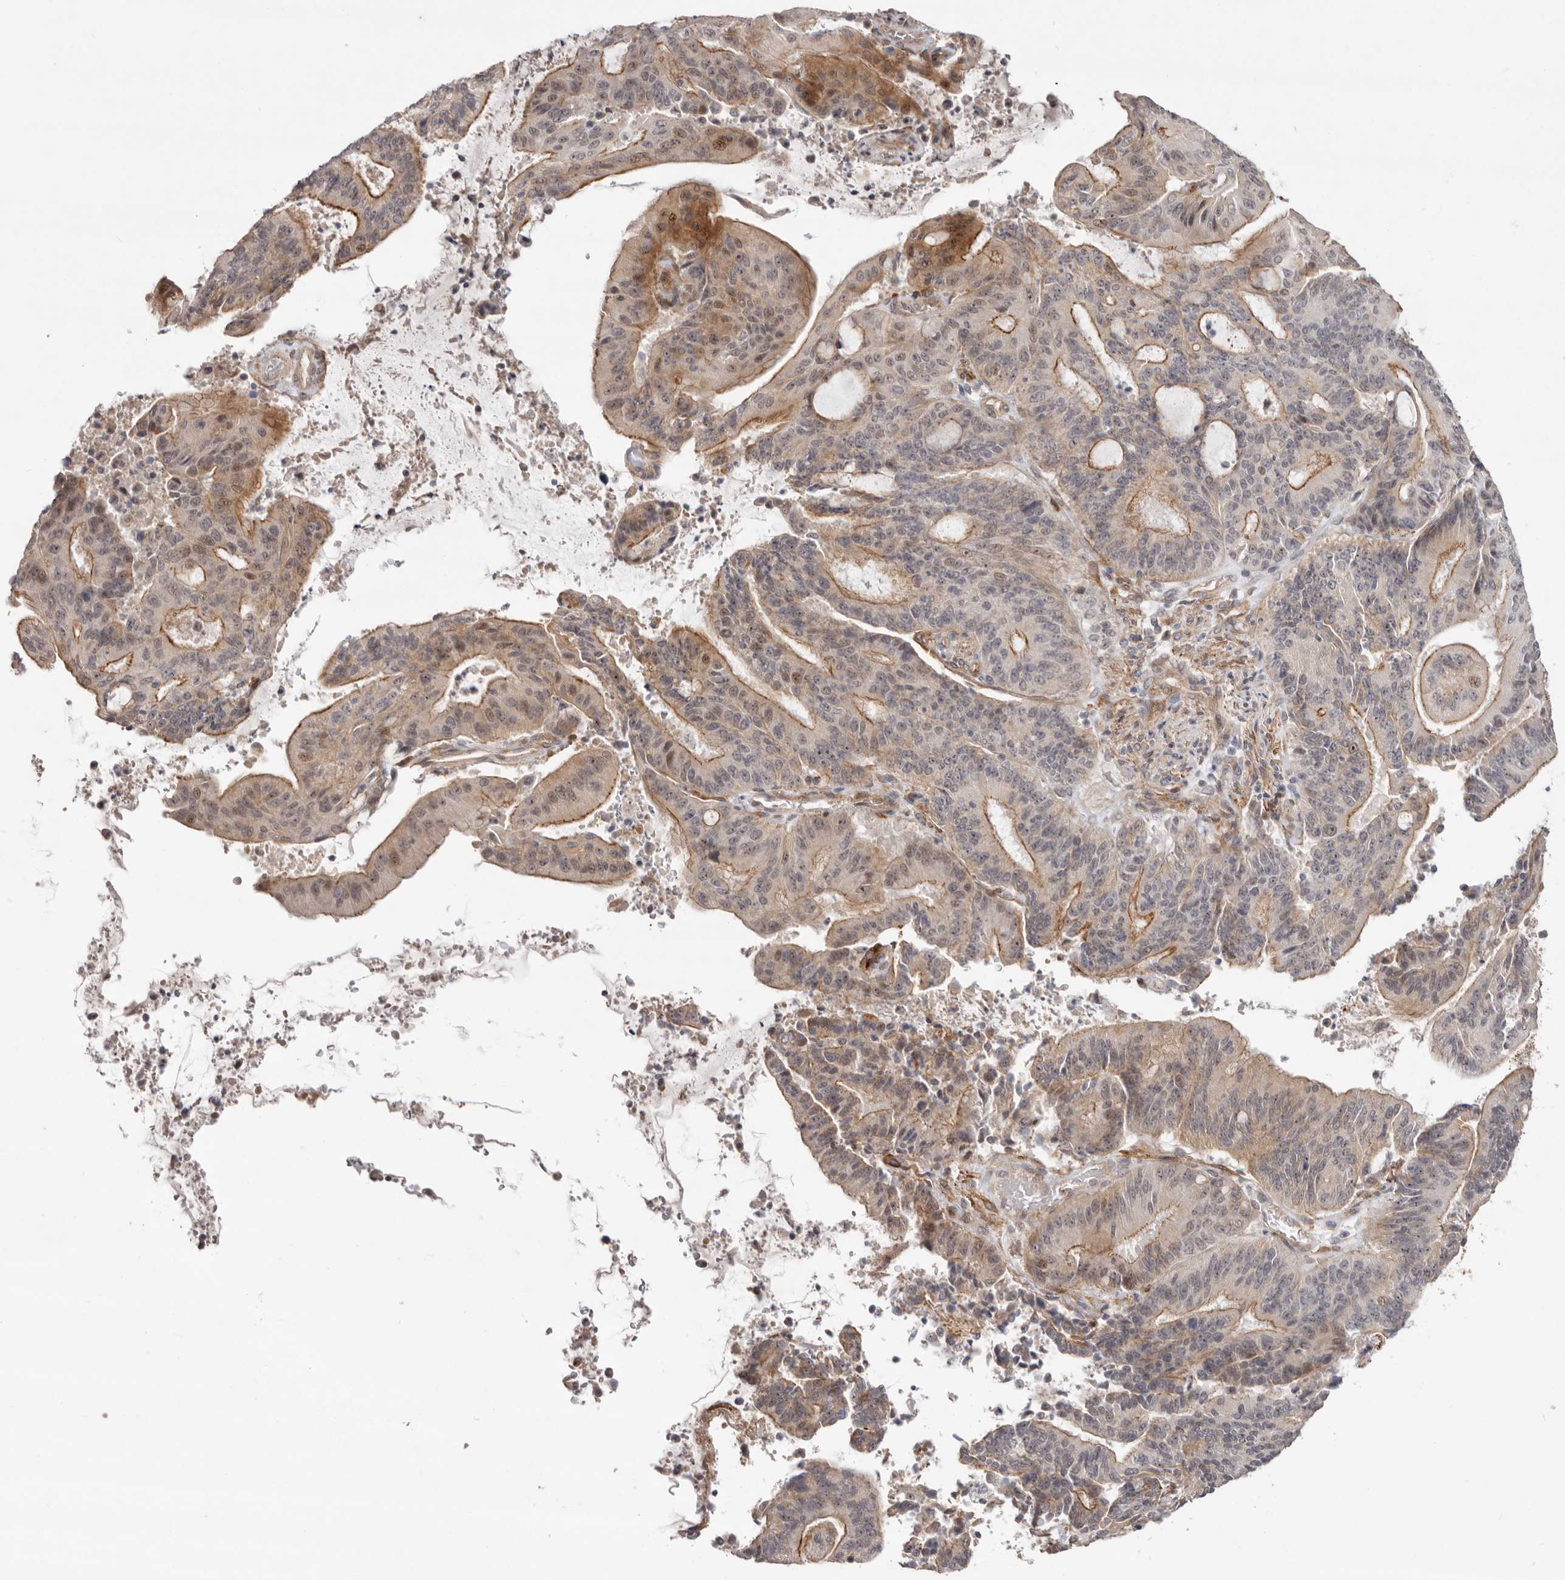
{"staining": {"intensity": "moderate", "quantity": ">75%", "location": "cytoplasmic/membranous,nuclear"}, "tissue": "liver cancer", "cell_type": "Tumor cells", "image_type": "cancer", "snomed": [{"axis": "morphology", "description": "Normal tissue, NOS"}, {"axis": "morphology", "description": "Cholangiocarcinoma"}, {"axis": "topography", "description": "Liver"}, {"axis": "topography", "description": "Peripheral nerve tissue"}], "caption": "The histopathology image shows staining of cholangiocarcinoma (liver), revealing moderate cytoplasmic/membranous and nuclear protein expression (brown color) within tumor cells.", "gene": "SZT2", "patient": {"sex": "female", "age": 73}}